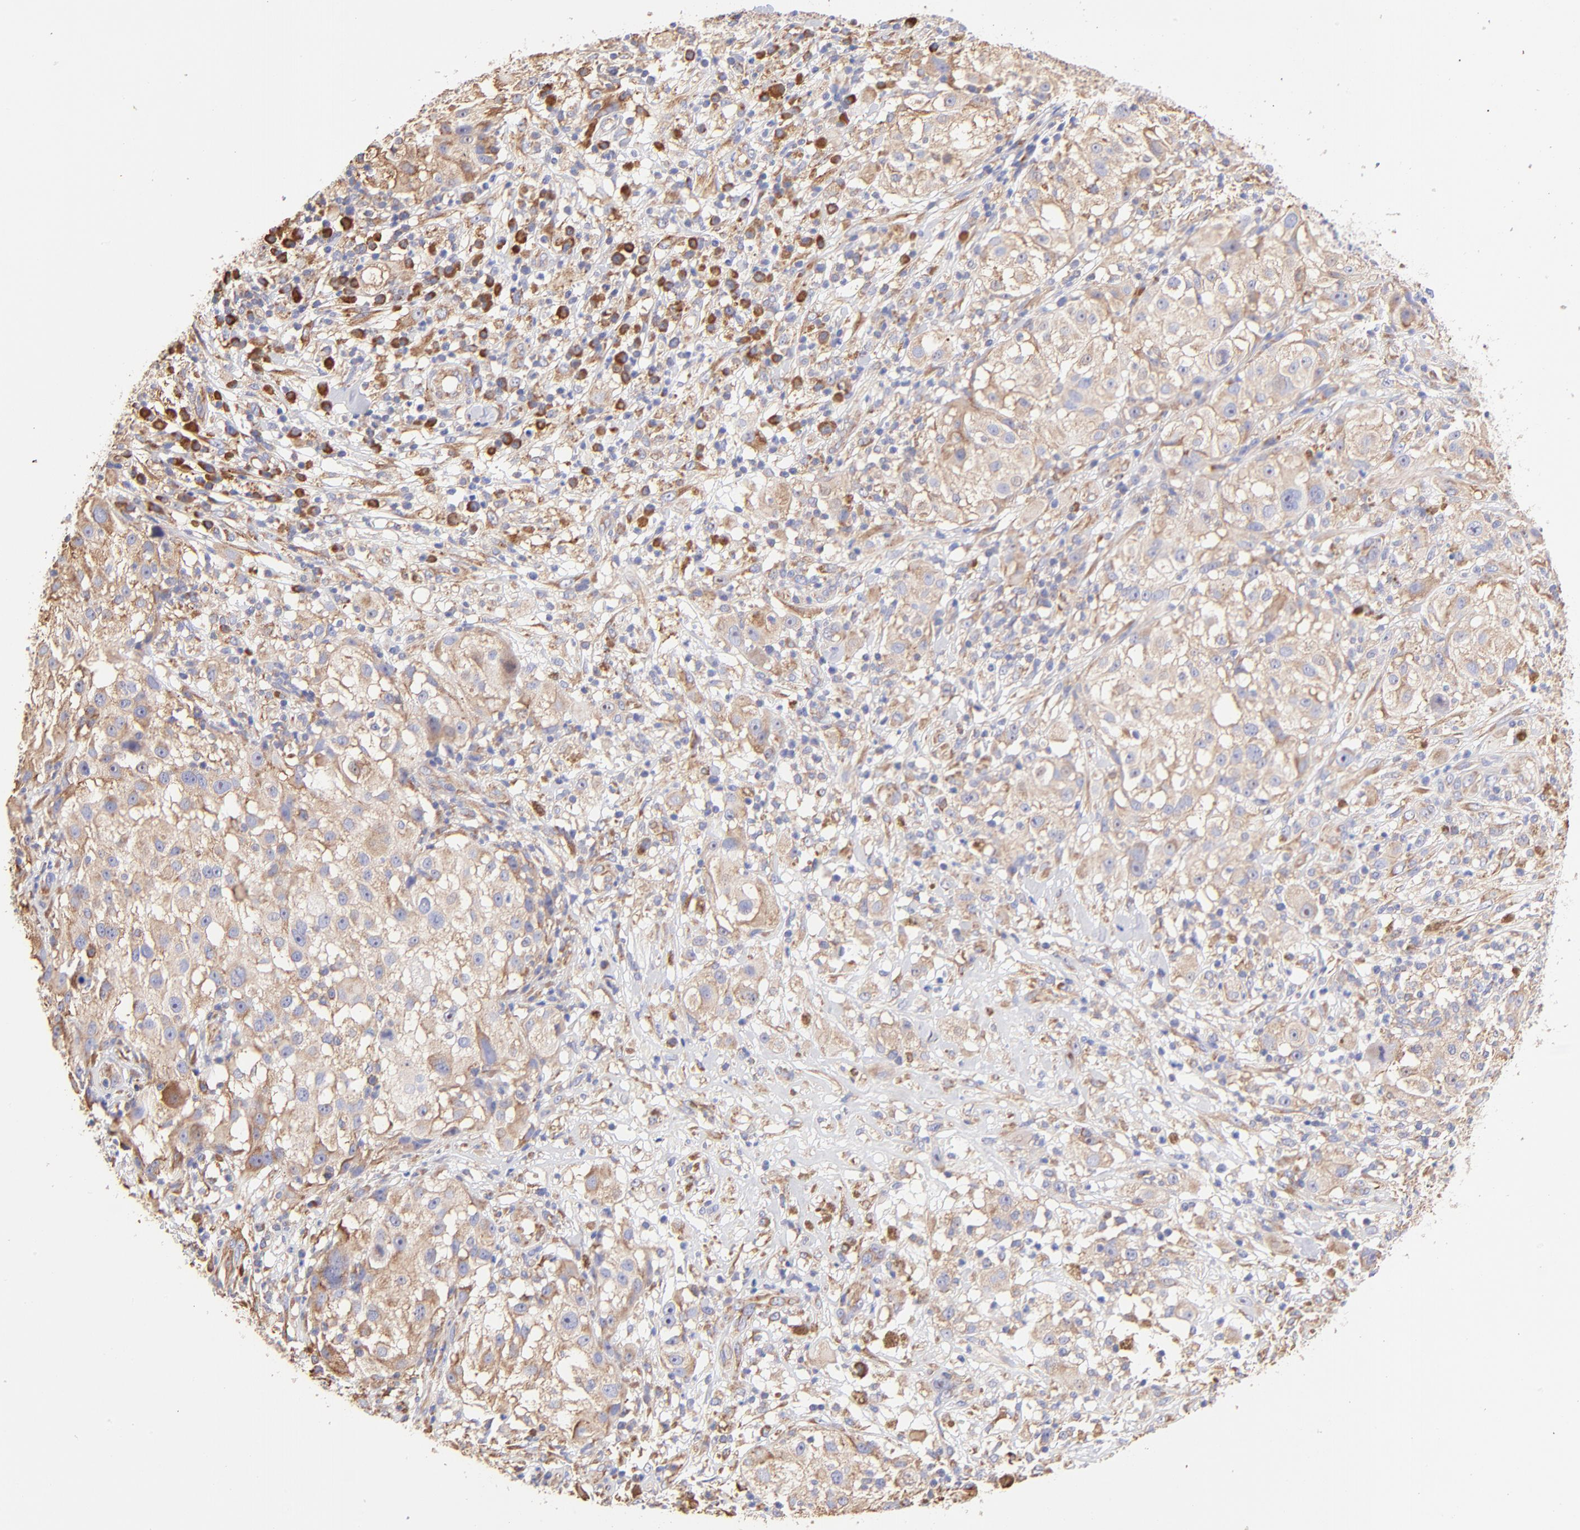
{"staining": {"intensity": "moderate", "quantity": ">75%", "location": "cytoplasmic/membranous"}, "tissue": "melanoma", "cell_type": "Tumor cells", "image_type": "cancer", "snomed": [{"axis": "morphology", "description": "Necrosis, NOS"}, {"axis": "morphology", "description": "Malignant melanoma, NOS"}, {"axis": "topography", "description": "Skin"}], "caption": "Malignant melanoma tissue shows moderate cytoplasmic/membranous staining in approximately >75% of tumor cells, visualized by immunohistochemistry.", "gene": "RPL30", "patient": {"sex": "female", "age": 87}}